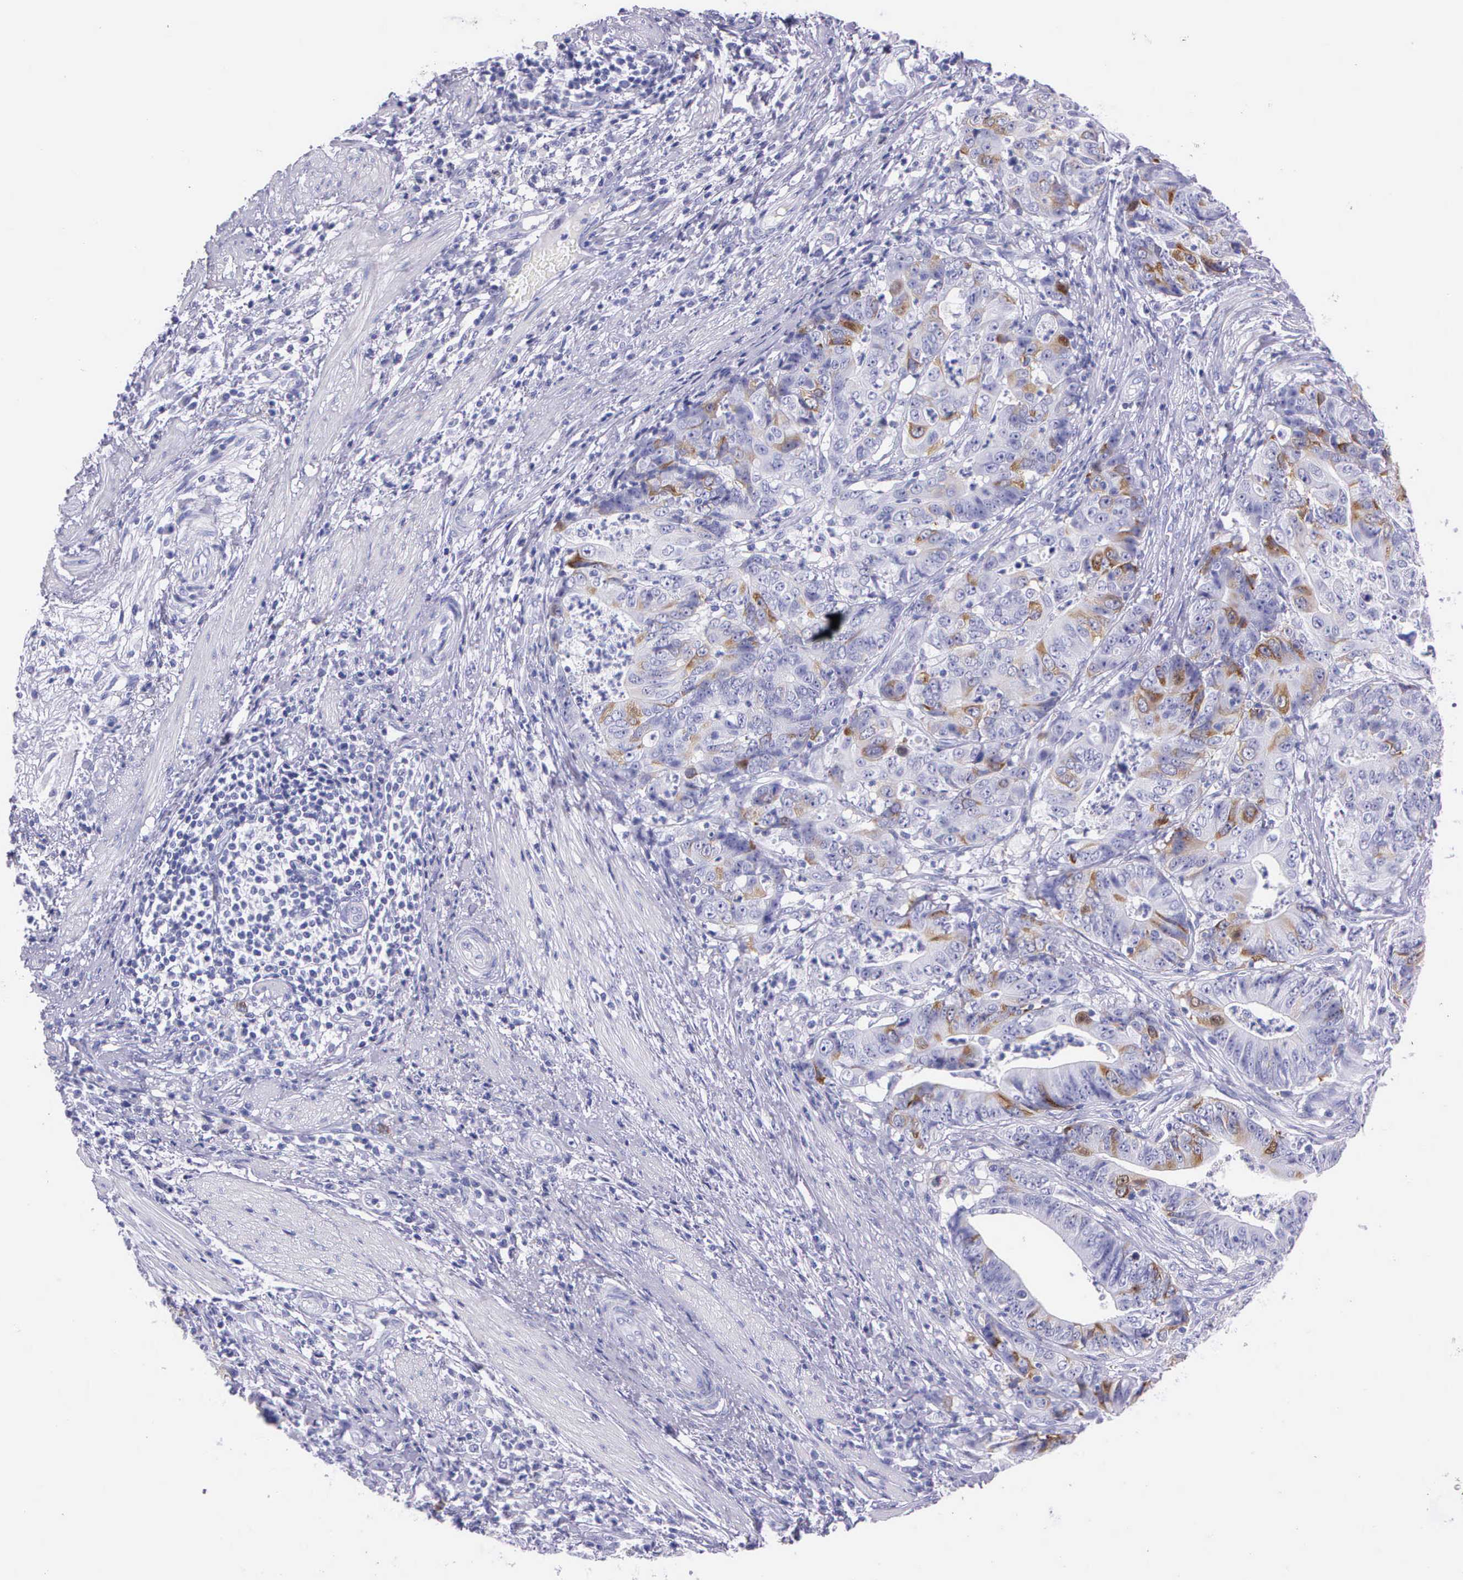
{"staining": {"intensity": "weak", "quantity": "<25%", "location": "cytoplasmic/membranous"}, "tissue": "stomach cancer", "cell_type": "Tumor cells", "image_type": "cancer", "snomed": [{"axis": "morphology", "description": "Adenocarcinoma, NOS"}, {"axis": "topography", "description": "Stomach, lower"}], "caption": "Stomach cancer (adenocarcinoma) was stained to show a protein in brown. There is no significant expression in tumor cells.", "gene": "CCNB1", "patient": {"sex": "female", "age": 86}}